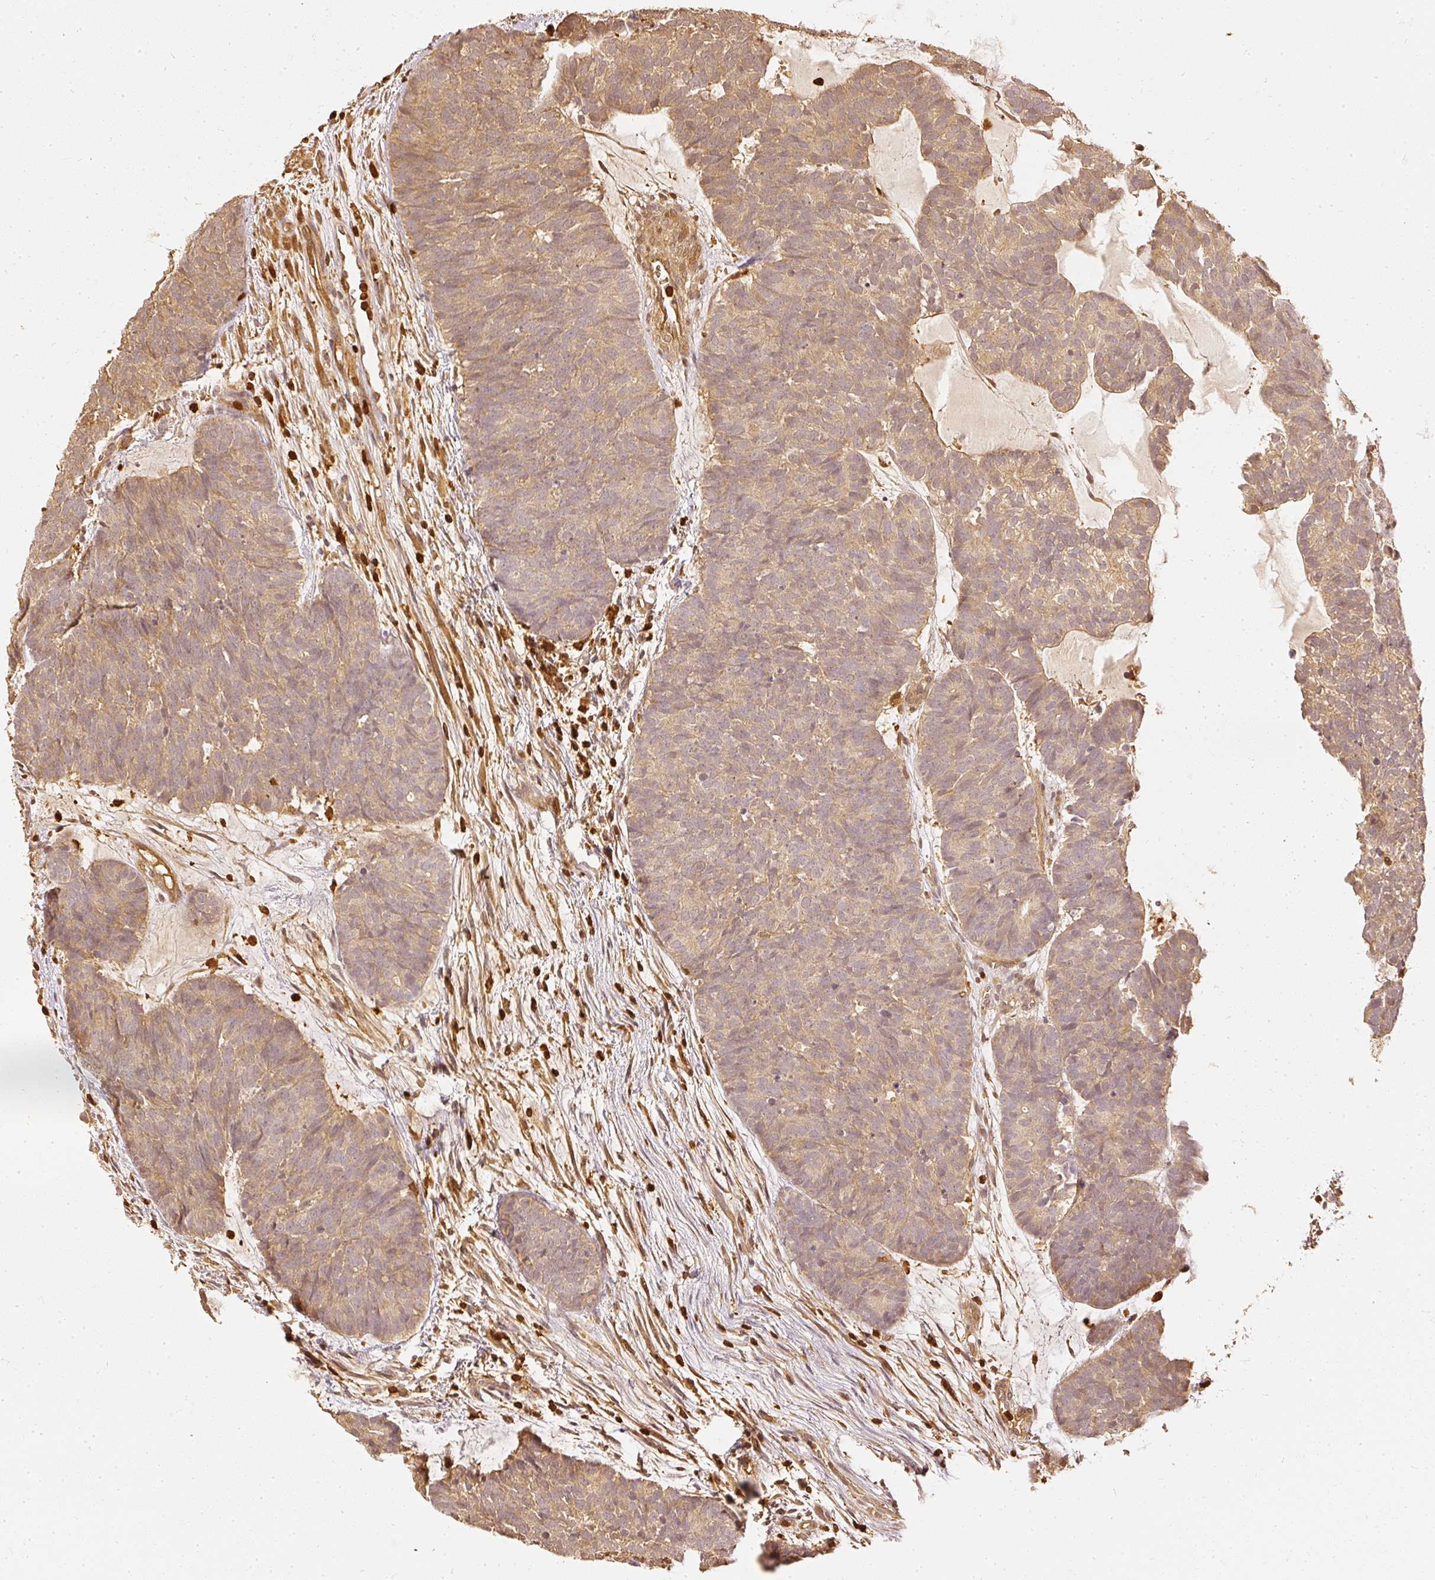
{"staining": {"intensity": "weak", "quantity": ">75%", "location": "cytoplasmic/membranous"}, "tissue": "head and neck cancer", "cell_type": "Tumor cells", "image_type": "cancer", "snomed": [{"axis": "morphology", "description": "Adenocarcinoma, NOS"}, {"axis": "topography", "description": "Head-Neck"}], "caption": "The immunohistochemical stain labels weak cytoplasmic/membranous staining in tumor cells of head and neck cancer (adenocarcinoma) tissue.", "gene": "PFN1", "patient": {"sex": "female", "age": 81}}